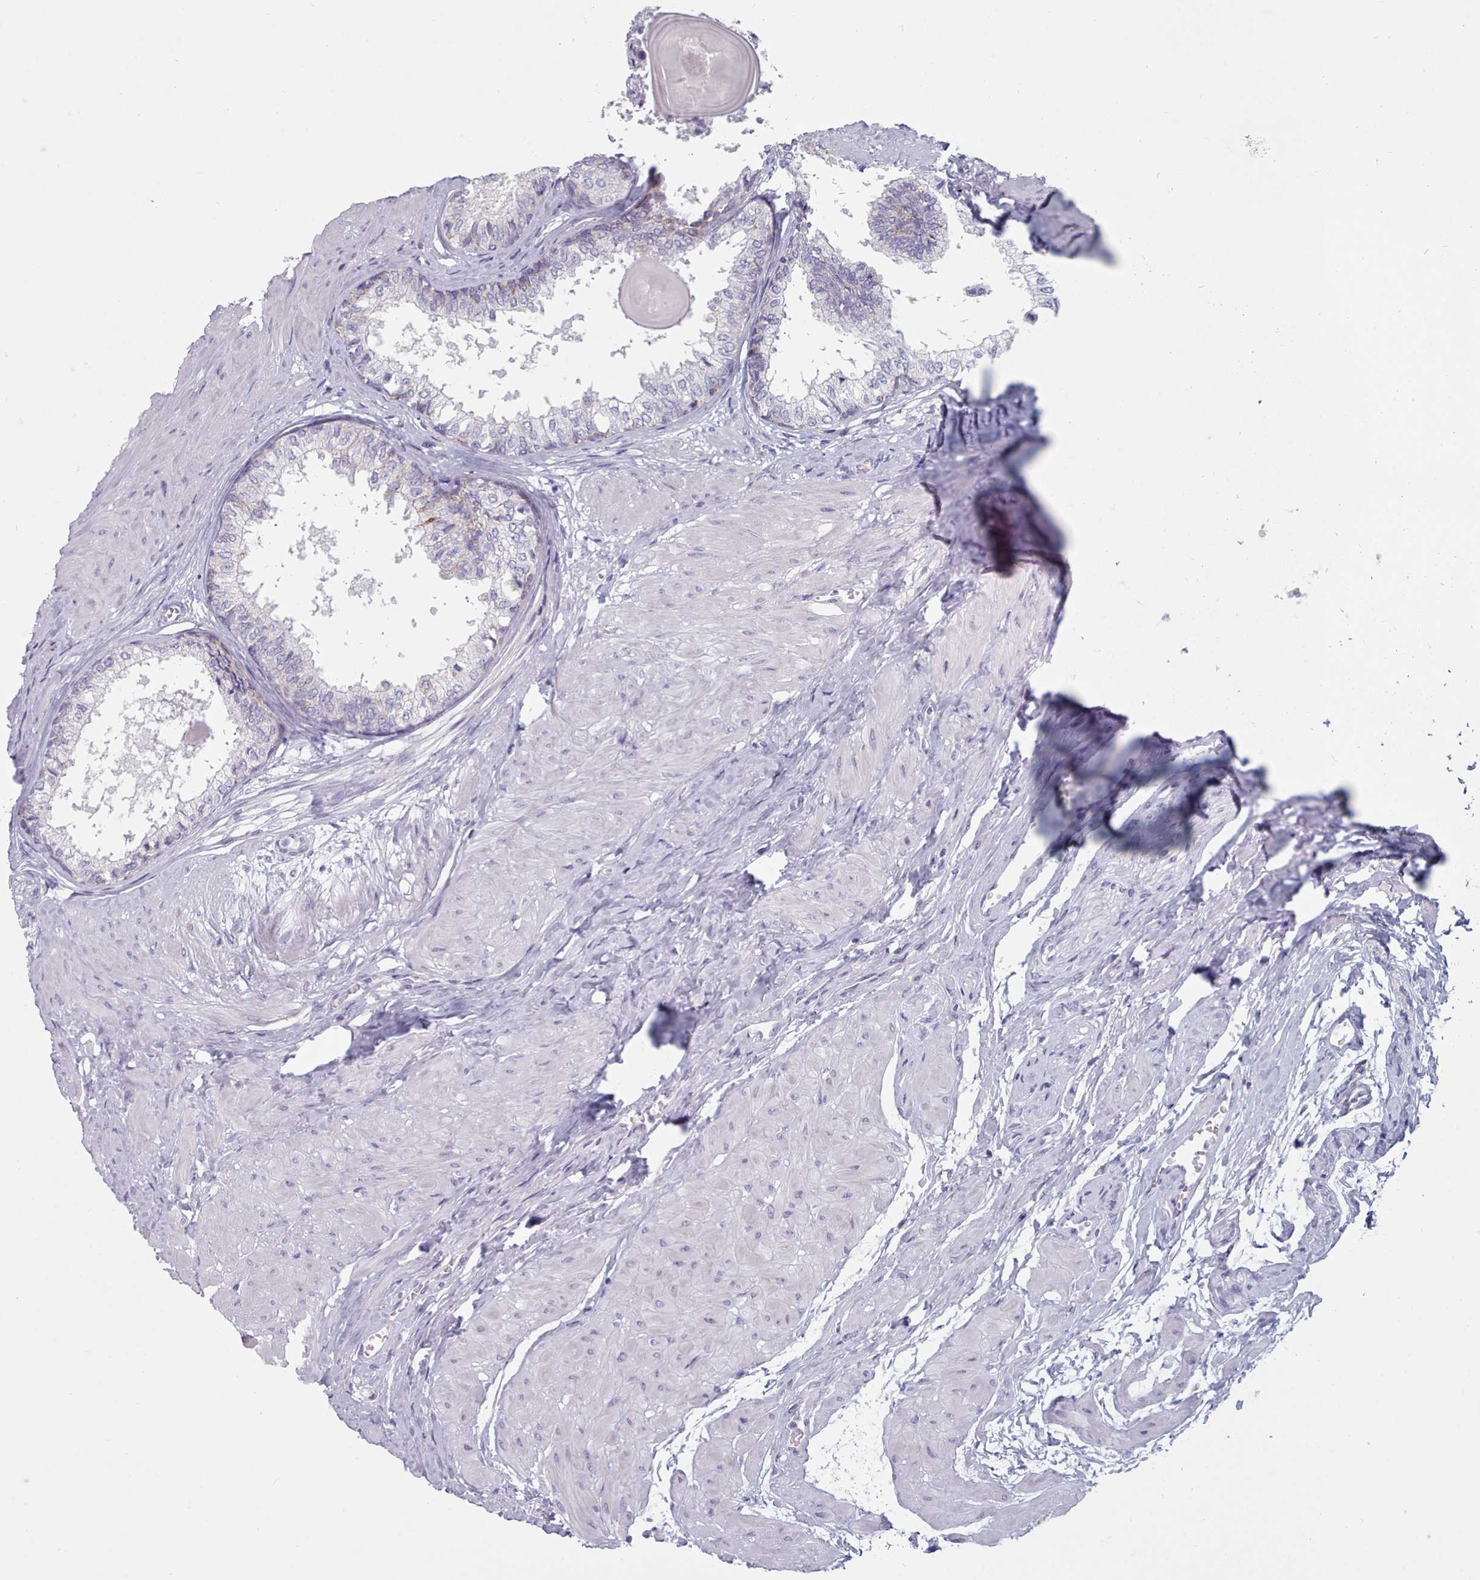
{"staining": {"intensity": "negative", "quantity": "none", "location": "none"}, "tissue": "prostate", "cell_type": "Glandular cells", "image_type": "normal", "snomed": [{"axis": "morphology", "description": "Normal tissue, NOS"}, {"axis": "topography", "description": "Prostate"}], "caption": "A photomicrograph of prostate stained for a protein shows no brown staining in glandular cells.", "gene": "FAM170B", "patient": {"sex": "male", "age": 48}}